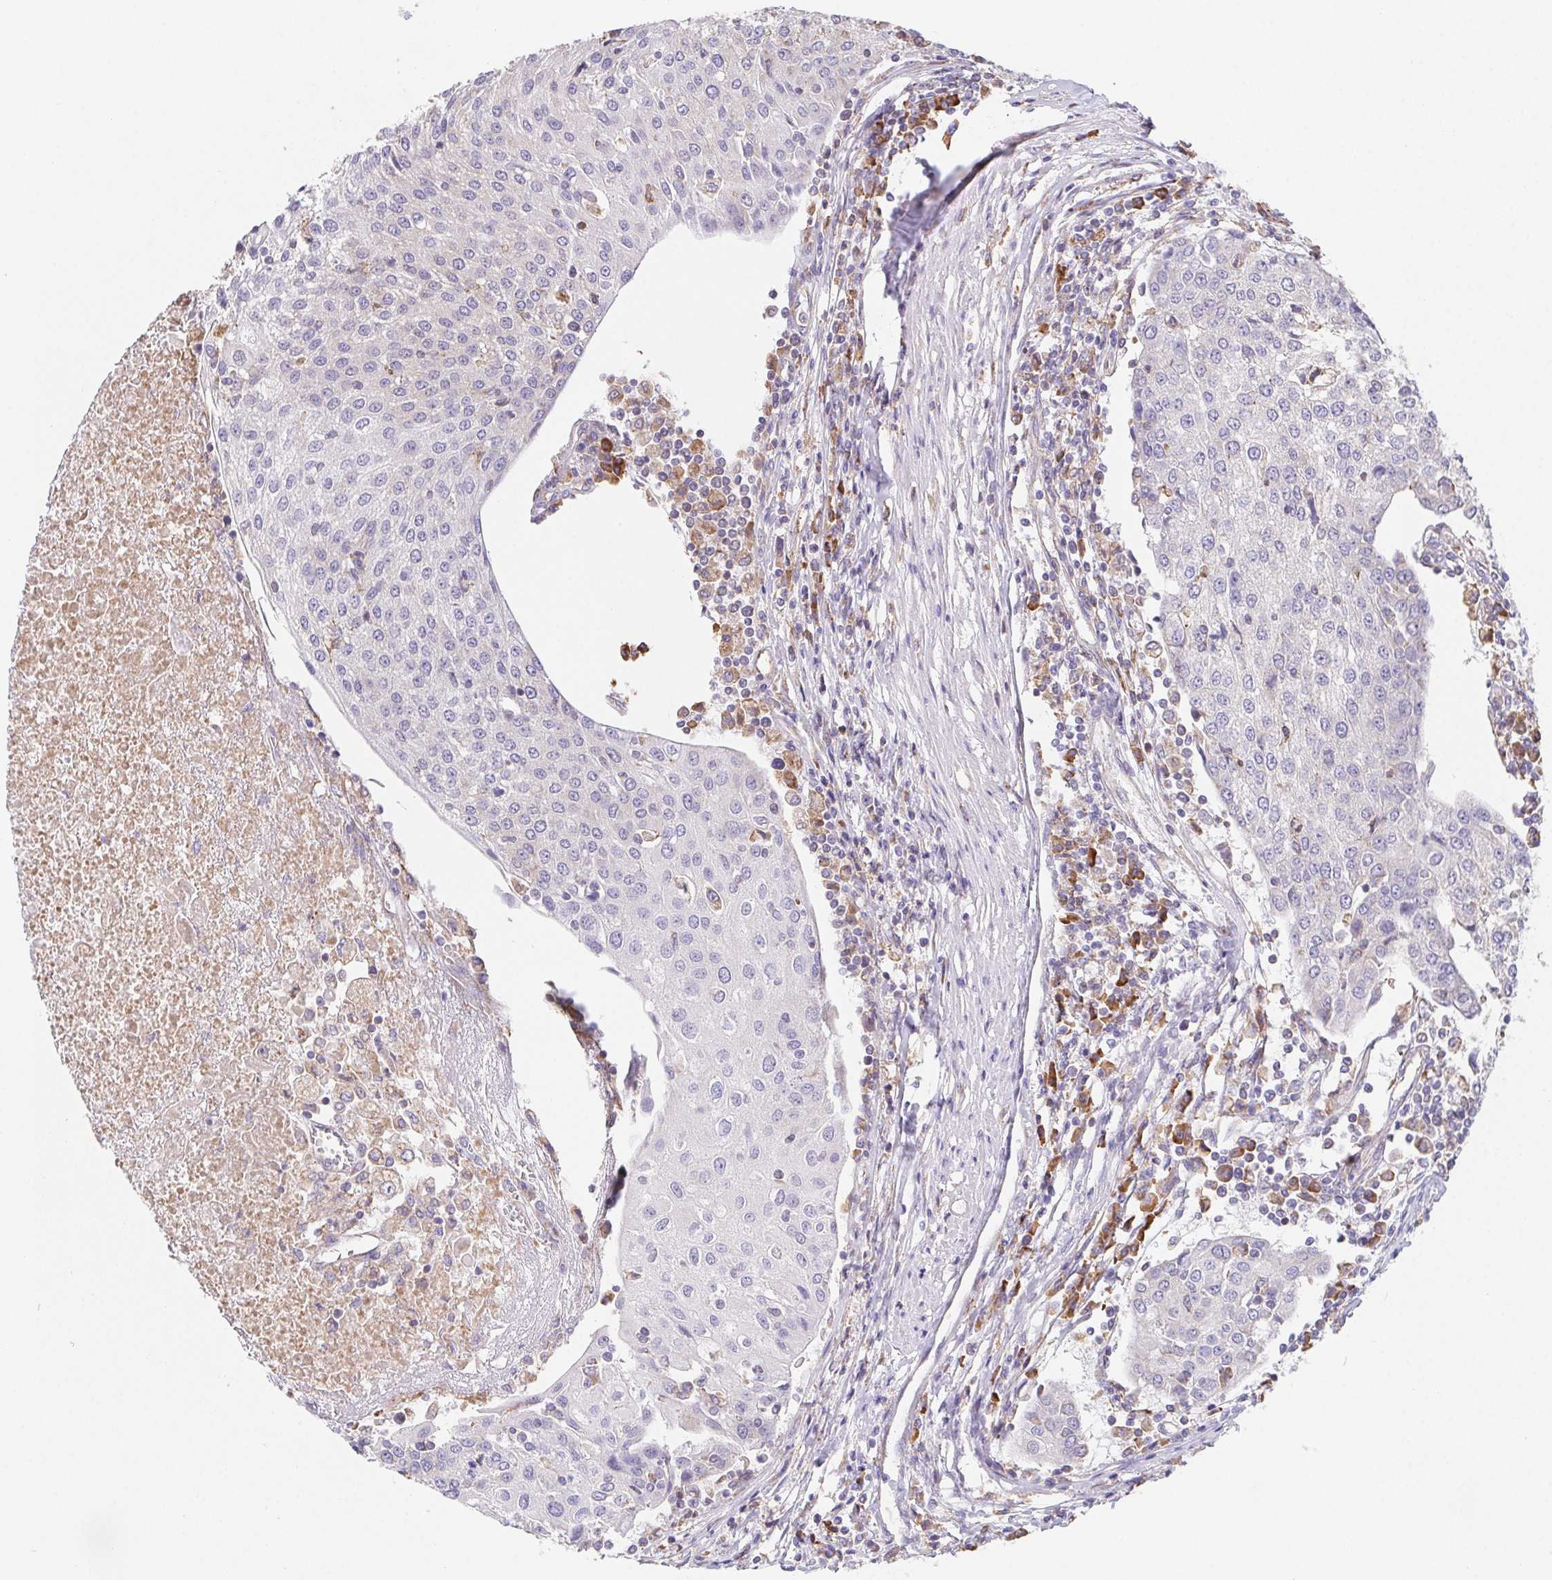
{"staining": {"intensity": "negative", "quantity": "none", "location": "none"}, "tissue": "urothelial cancer", "cell_type": "Tumor cells", "image_type": "cancer", "snomed": [{"axis": "morphology", "description": "Urothelial carcinoma, High grade"}, {"axis": "topography", "description": "Urinary bladder"}], "caption": "Urothelial carcinoma (high-grade) stained for a protein using IHC displays no staining tumor cells.", "gene": "ADAM8", "patient": {"sex": "female", "age": 85}}